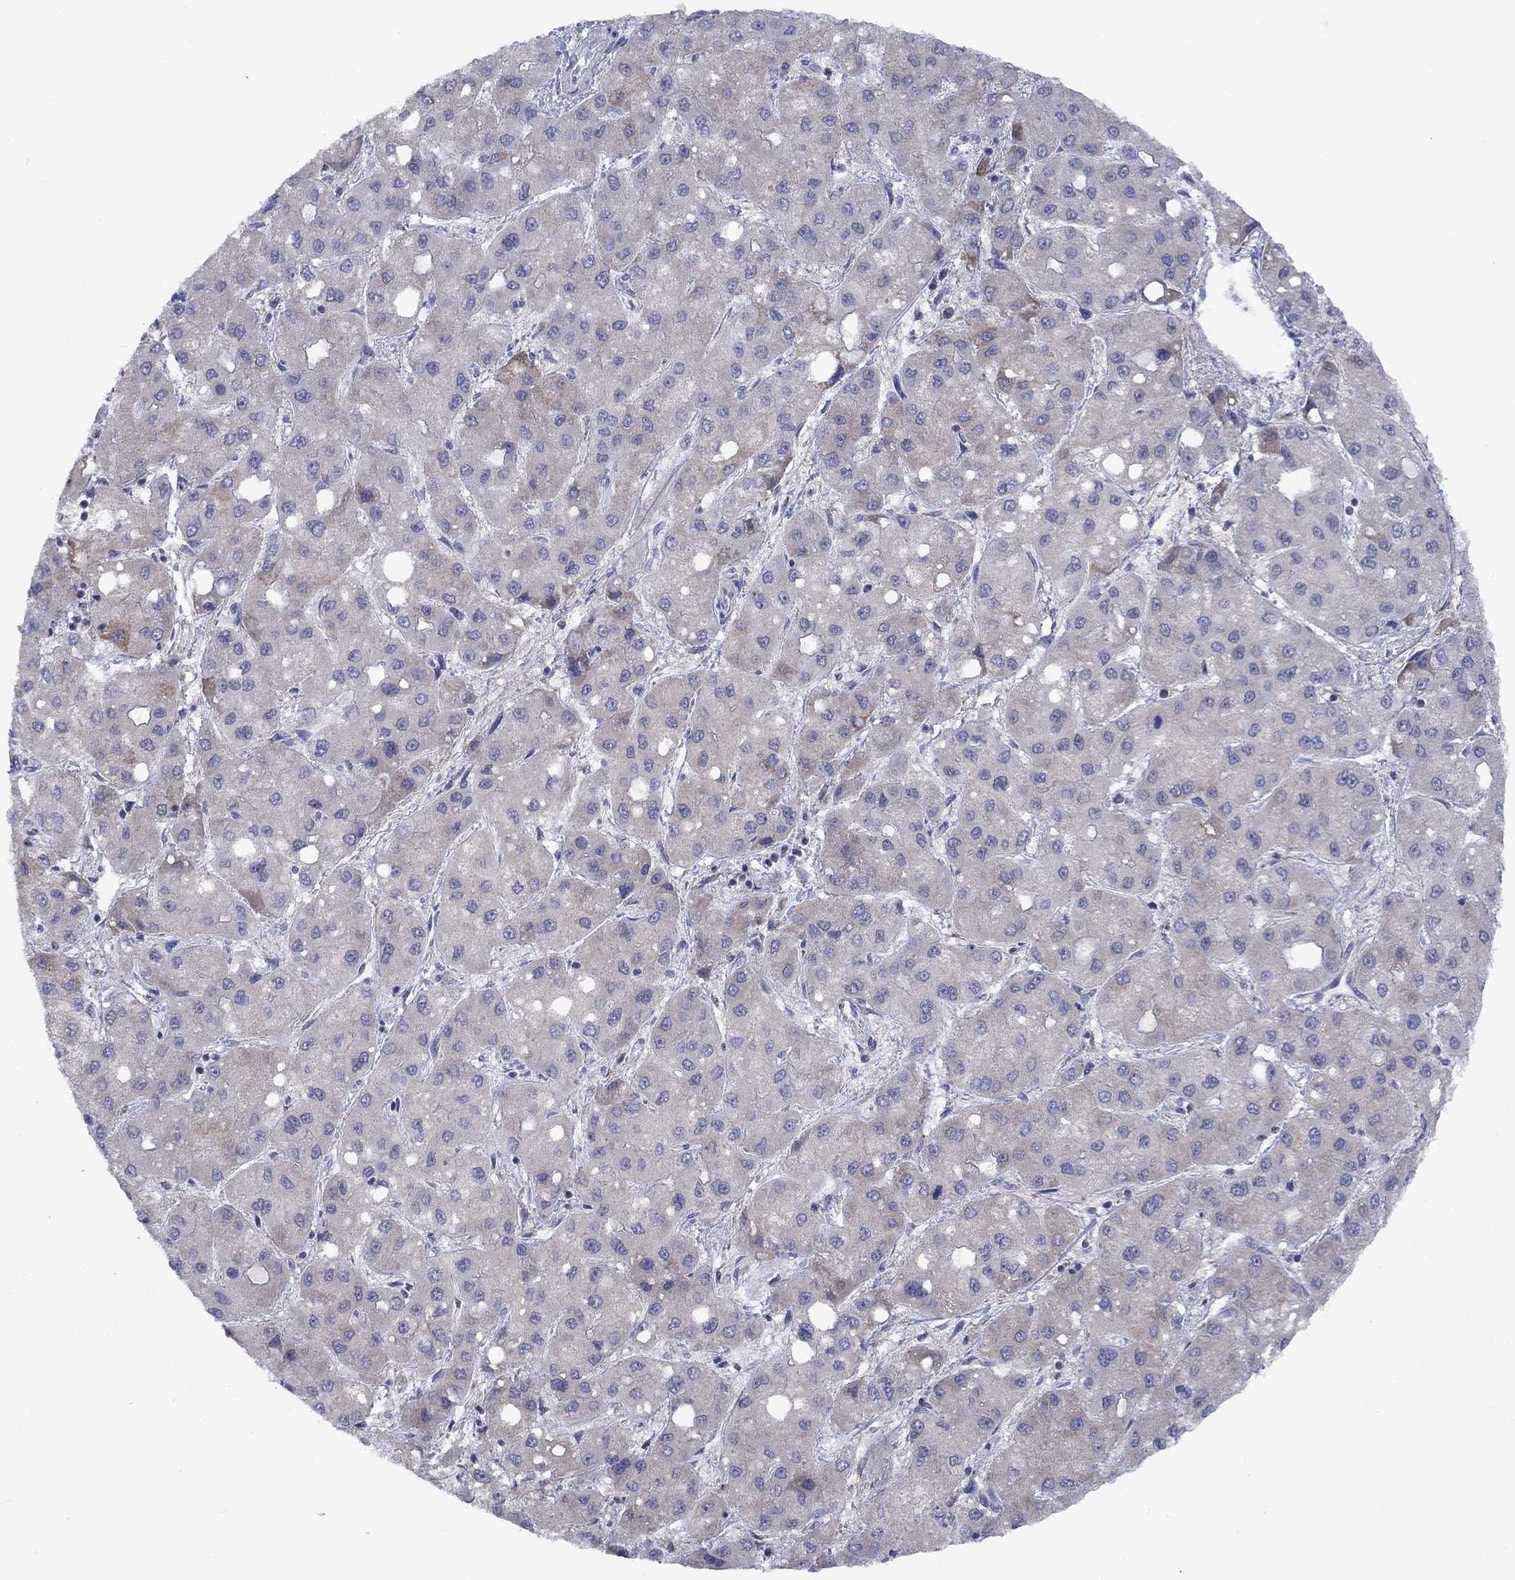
{"staining": {"intensity": "moderate", "quantity": "<25%", "location": "cytoplasmic/membranous"}, "tissue": "liver cancer", "cell_type": "Tumor cells", "image_type": "cancer", "snomed": [{"axis": "morphology", "description": "Carcinoma, Hepatocellular, NOS"}, {"axis": "topography", "description": "Liver"}], "caption": "Moderate cytoplasmic/membranous positivity is appreciated in approximately <25% of tumor cells in hepatocellular carcinoma (liver). (Brightfield microscopy of DAB IHC at high magnification).", "gene": "CISD1", "patient": {"sex": "male", "age": 73}}